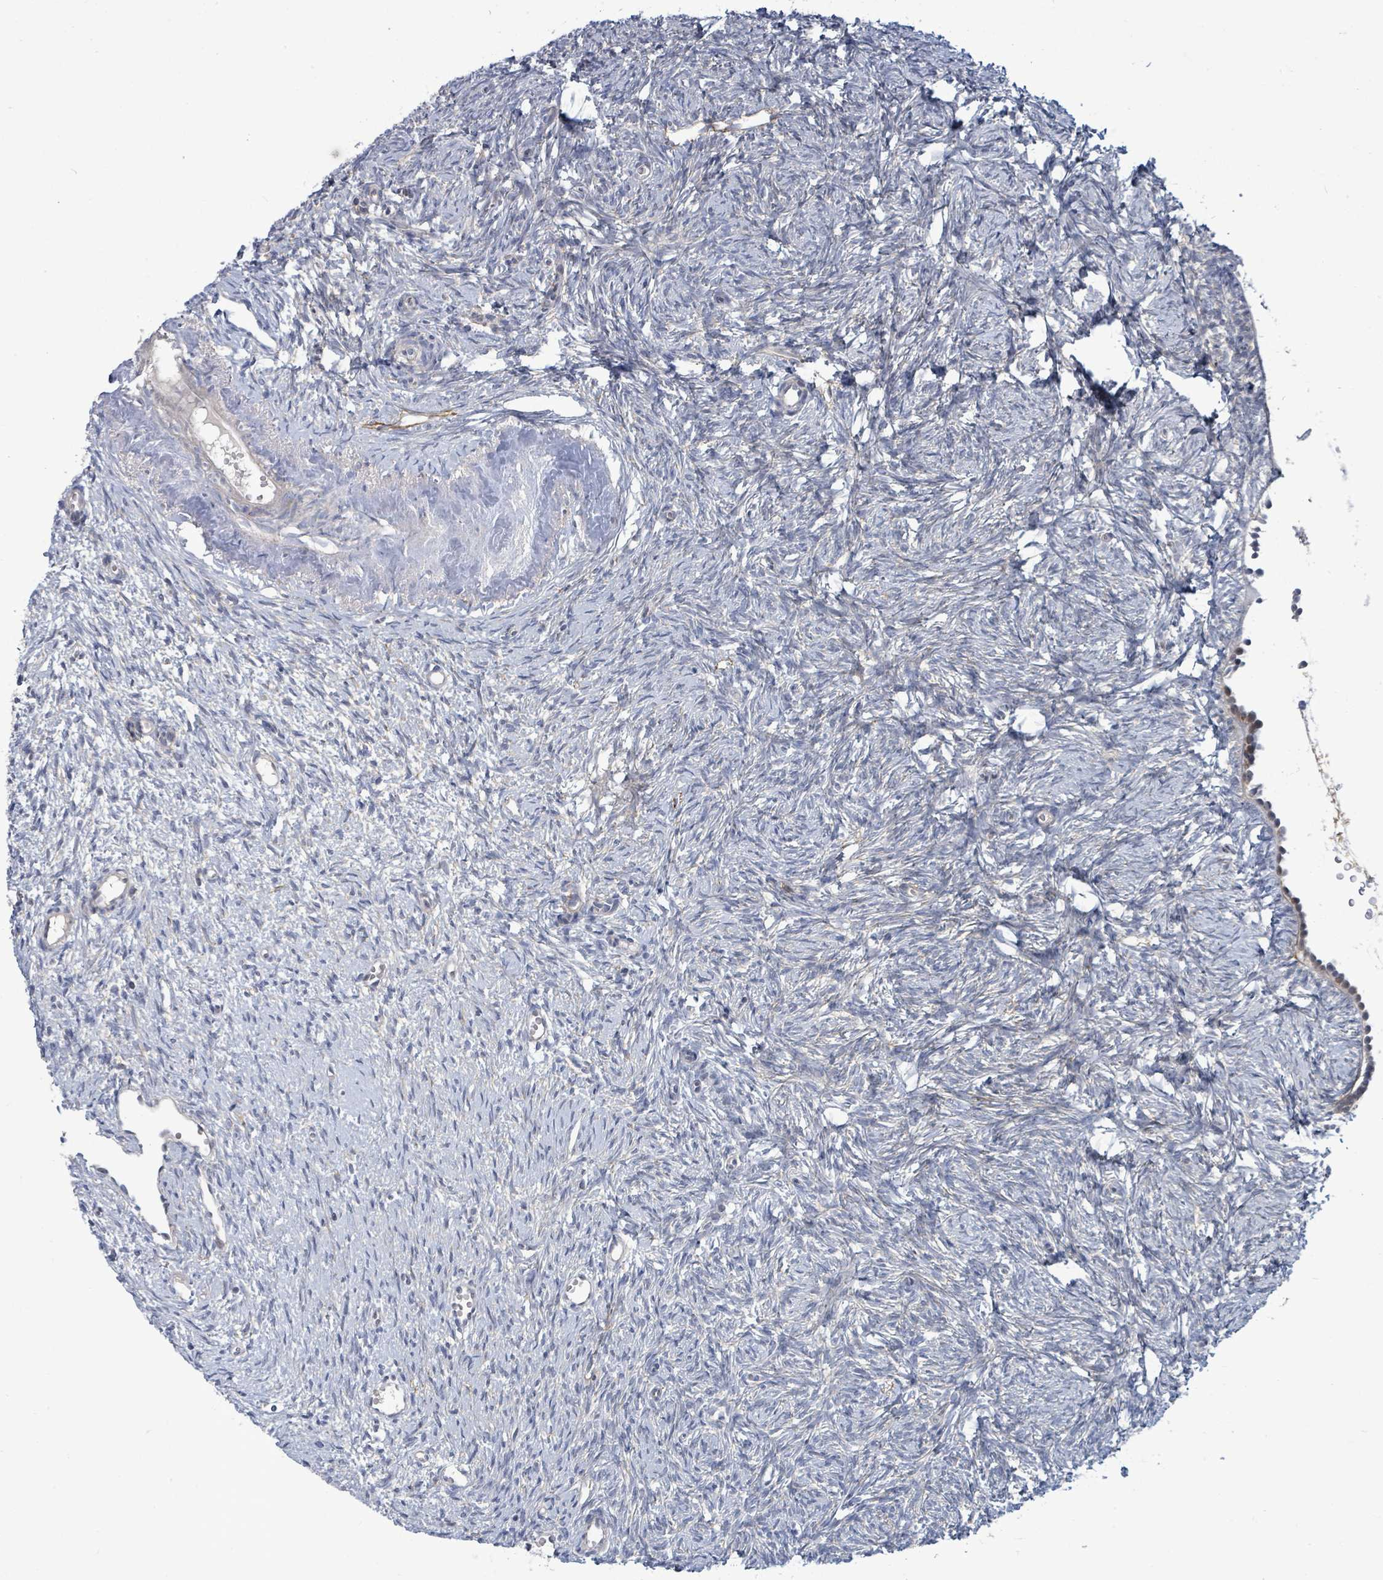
{"staining": {"intensity": "moderate", "quantity": "<25%", "location": "cytoplasmic/membranous"}, "tissue": "ovary", "cell_type": "Ovarian stroma cells", "image_type": "normal", "snomed": [{"axis": "morphology", "description": "Normal tissue, NOS"}, {"axis": "topography", "description": "Ovary"}], "caption": "Protein staining of unremarkable ovary shows moderate cytoplasmic/membranous staining in approximately <25% of ovarian stroma cells. The staining was performed using DAB, with brown indicating positive protein expression. Nuclei are stained blue with hematoxylin.", "gene": "ZFPM1", "patient": {"sex": "female", "age": 51}}